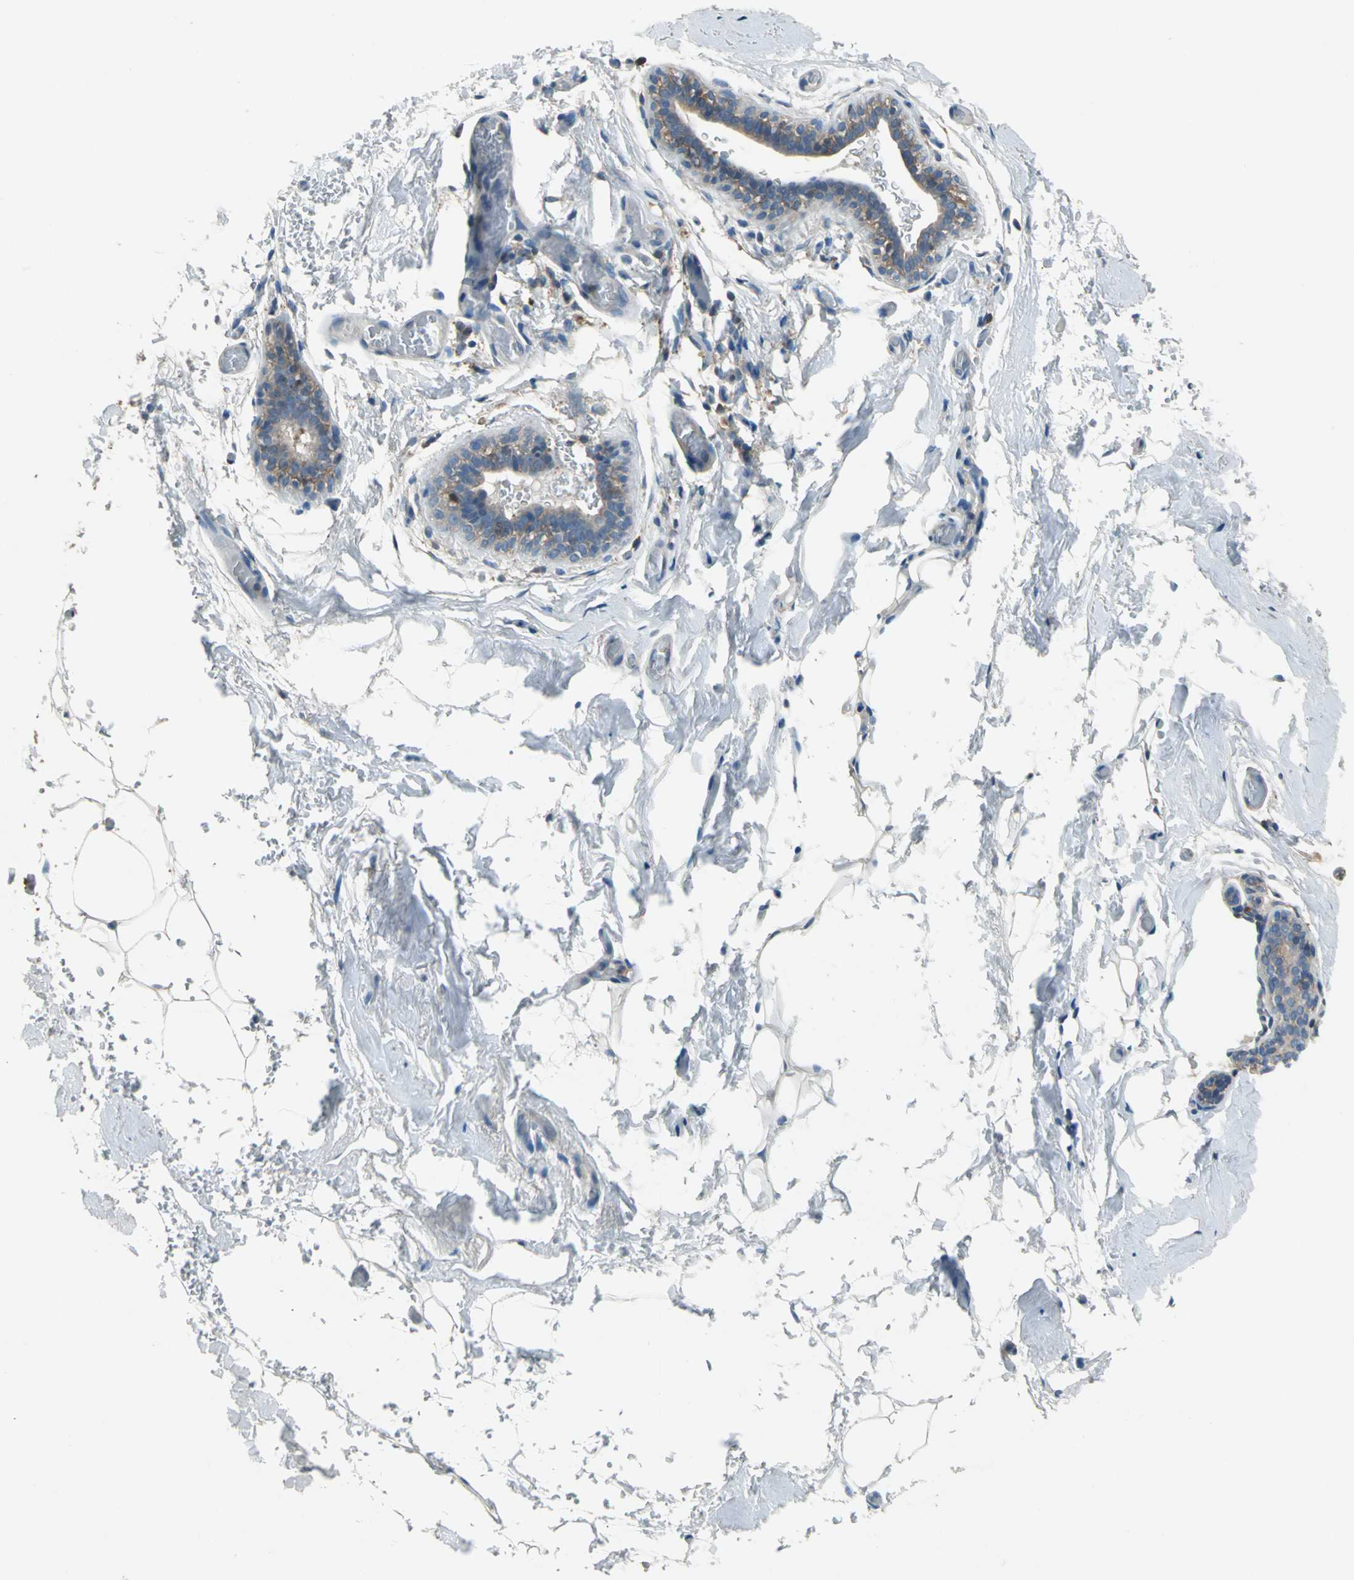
{"staining": {"intensity": "negative", "quantity": "none", "location": "none"}, "tissue": "breast", "cell_type": "Adipocytes", "image_type": "normal", "snomed": [{"axis": "morphology", "description": "Normal tissue, NOS"}, {"axis": "topography", "description": "Breast"}, {"axis": "topography", "description": "Soft tissue"}], "caption": "Histopathology image shows no protein staining in adipocytes of benign breast.", "gene": "PRKCA", "patient": {"sex": "female", "age": 75}}